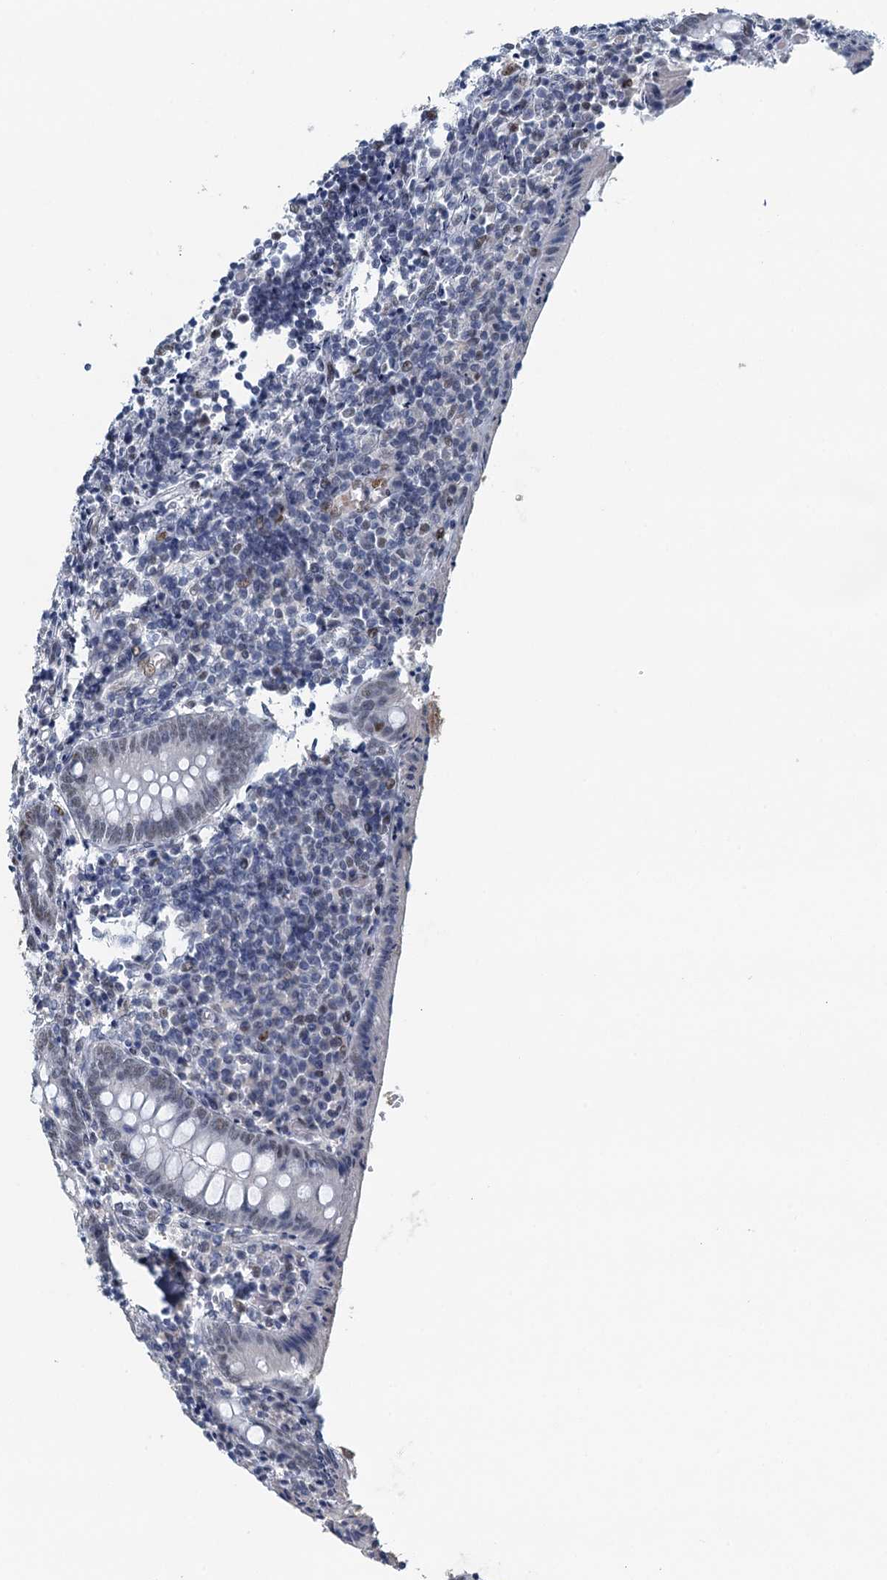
{"staining": {"intensity": "moderate", "quantity": "25%-75%", "location": "nuclear"}, "tissue": "appendix", "cell_type": "Glandular cells", "image_type": "normal", "snomed": [{"axis": "morphology", "description": "Normal tissue, NOS"}, {"axis": "topography", "description": "Appendix"}], "caption": "Protein analysis of benign appendix exhibits moderate nuclear positivity in about 25%-75% of glandular cells.", "gene": "TTLL9", "patient": {"sex": "female", "age": 17}}